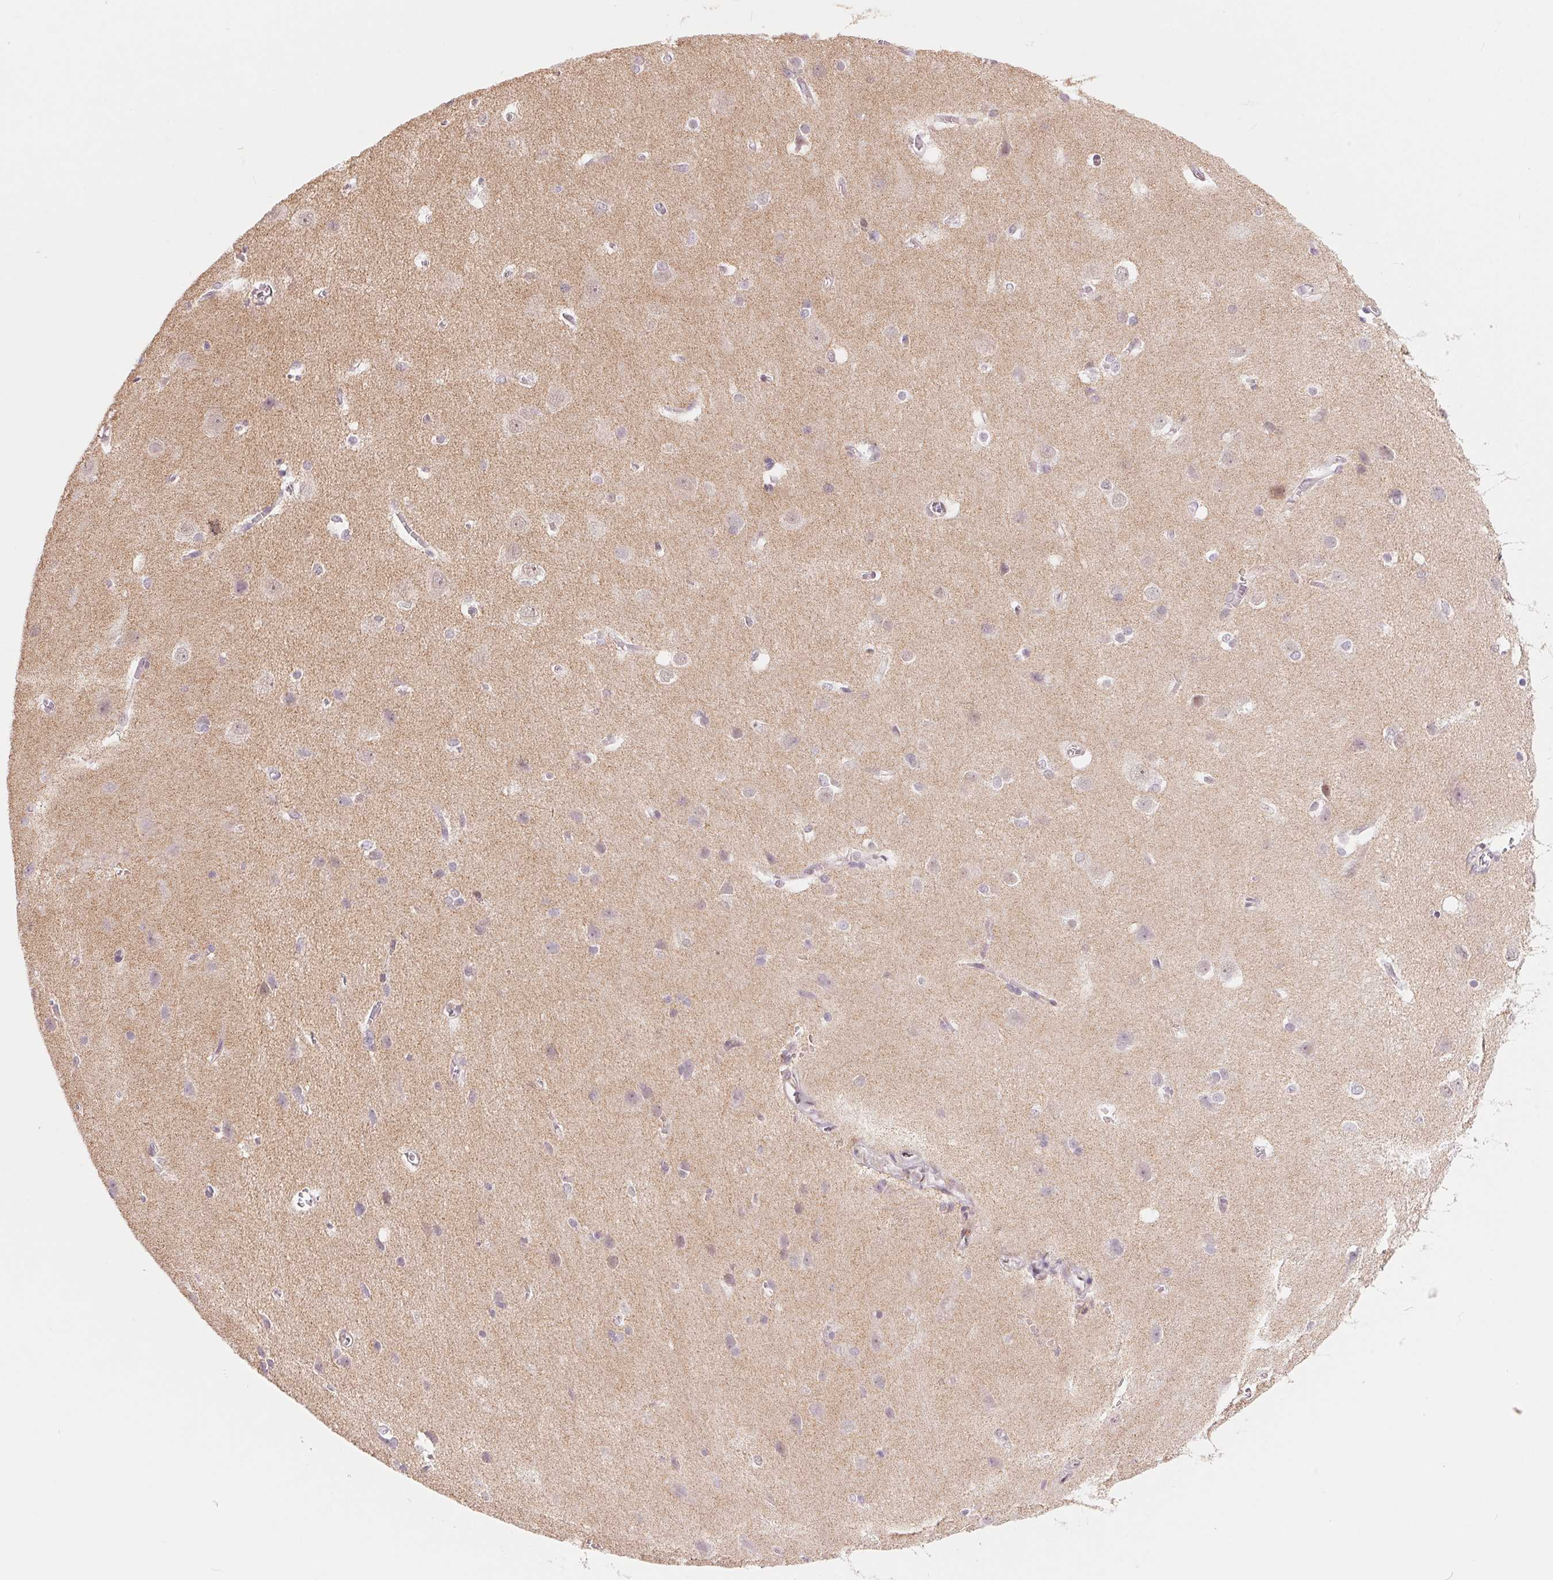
{"staining": {"intensity": "negative", "quantity": "none", "location": "none"}, "tissue": "cerebral cortex", "cell_type": "Endothelial cells", "image_type": "normal", "snomed": [{"axis": "morphology", "description": "Normal tissue, NOS"}, {"axis": "topography", "description": "Cerebral cortex"}], "caption": "A histopathology image of cerebral cortex stained for a protein displays no brown staining in endothelial cells. Nuclei are stained in blue.", "gene": "ARHGAP32", "patient": {"sex": "male", "age": 37}}